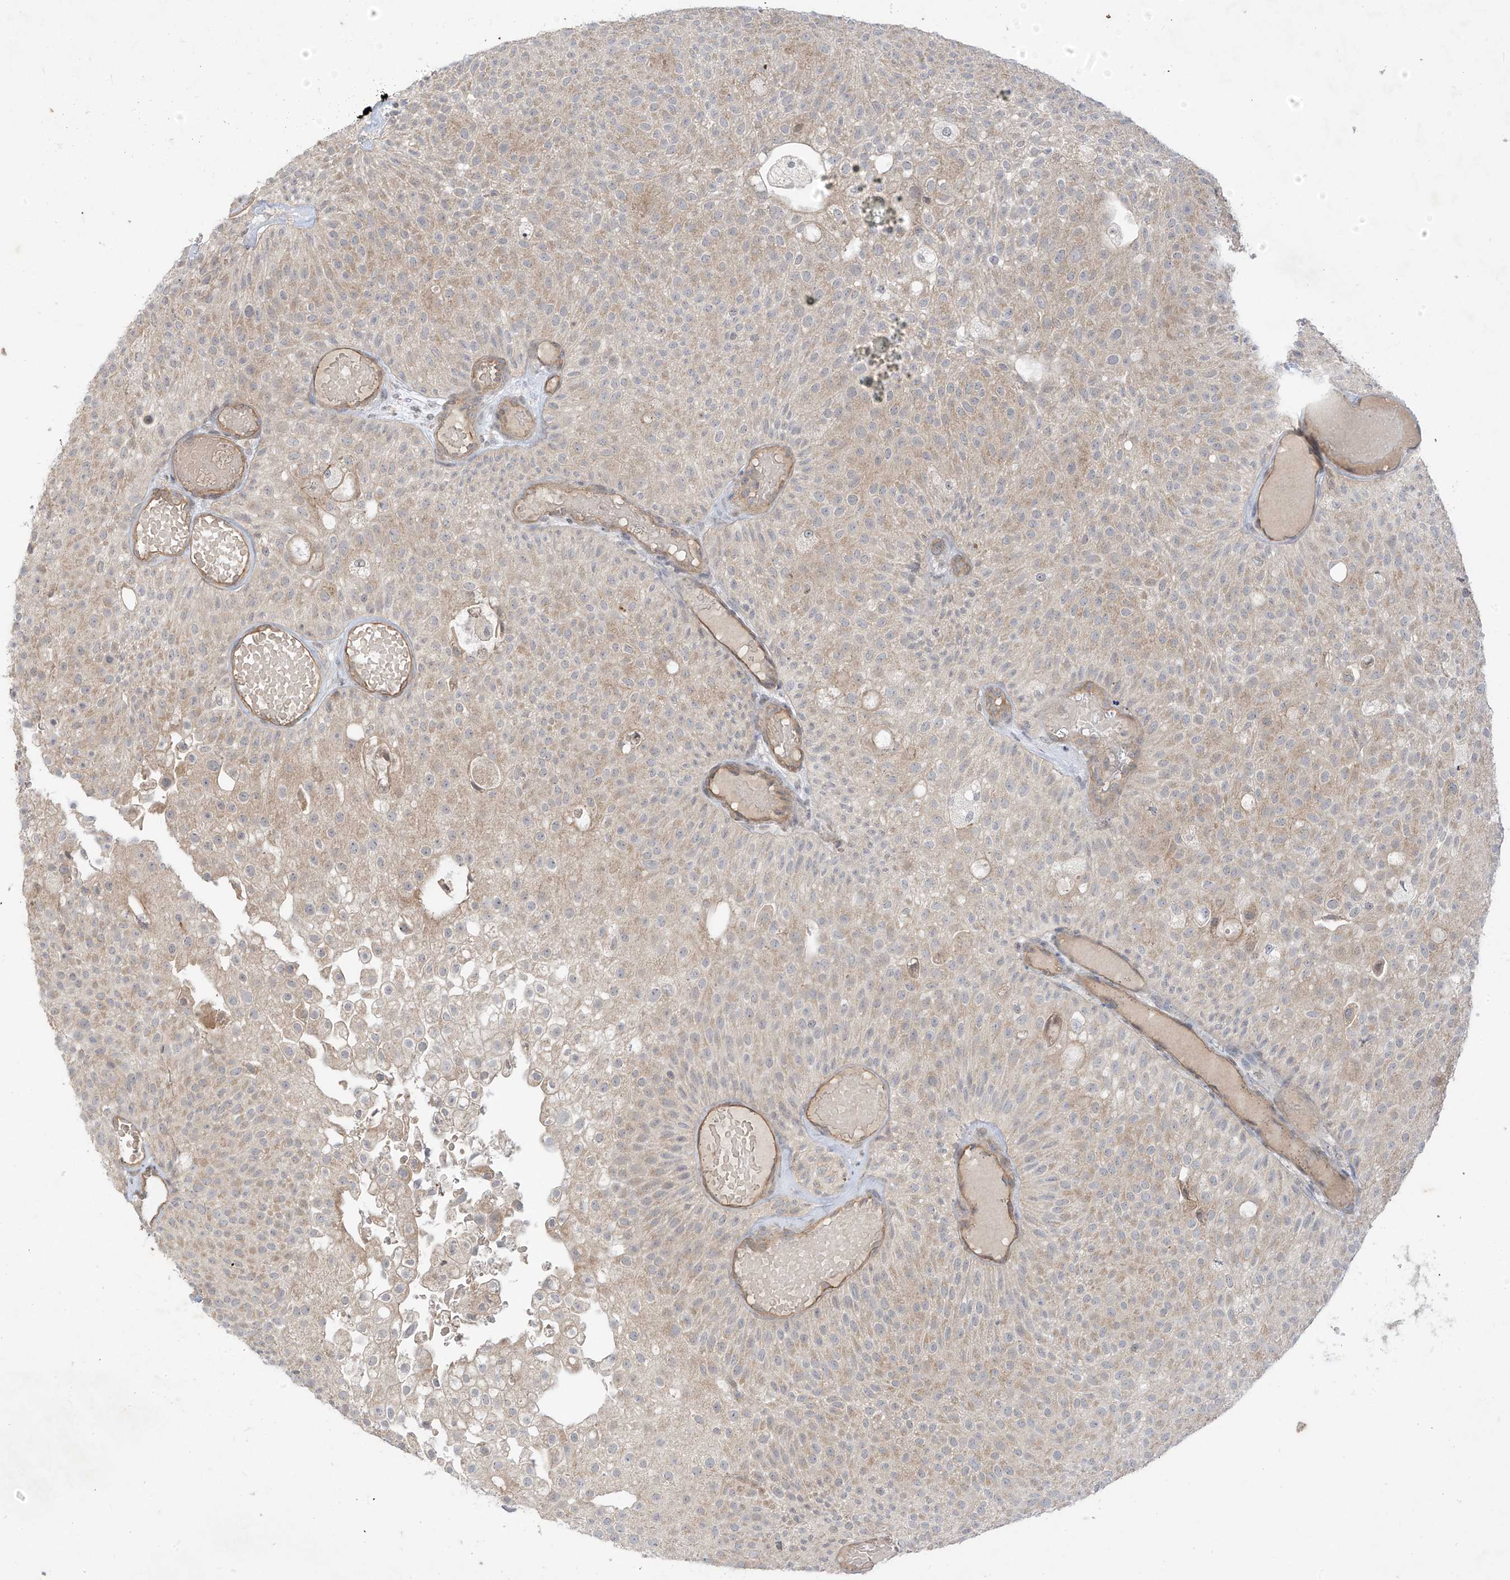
{"staining": {"intensity": "weak", "quantity": "25%-75%", "location": "cytoplasmic/membranous"}, "tissue": "urothelial cancer", "cell_type": "Tumor cells", "image_type": "cancer", "snomed": [{"axis": "morphology", "description": "Urothelial carcinoma, Low grade"}, {"axis": "topography", "description": "Urinary bladder"}], "caption": "This is an image of immunohistochemistry (IHC) staining of urothelial carcinoma (low-grade), which shows weak expression in the cytoplasmic/membranous of tumor cells.", "gene": "DGKQ", "patient": {"sex": "male", "age": 78}}